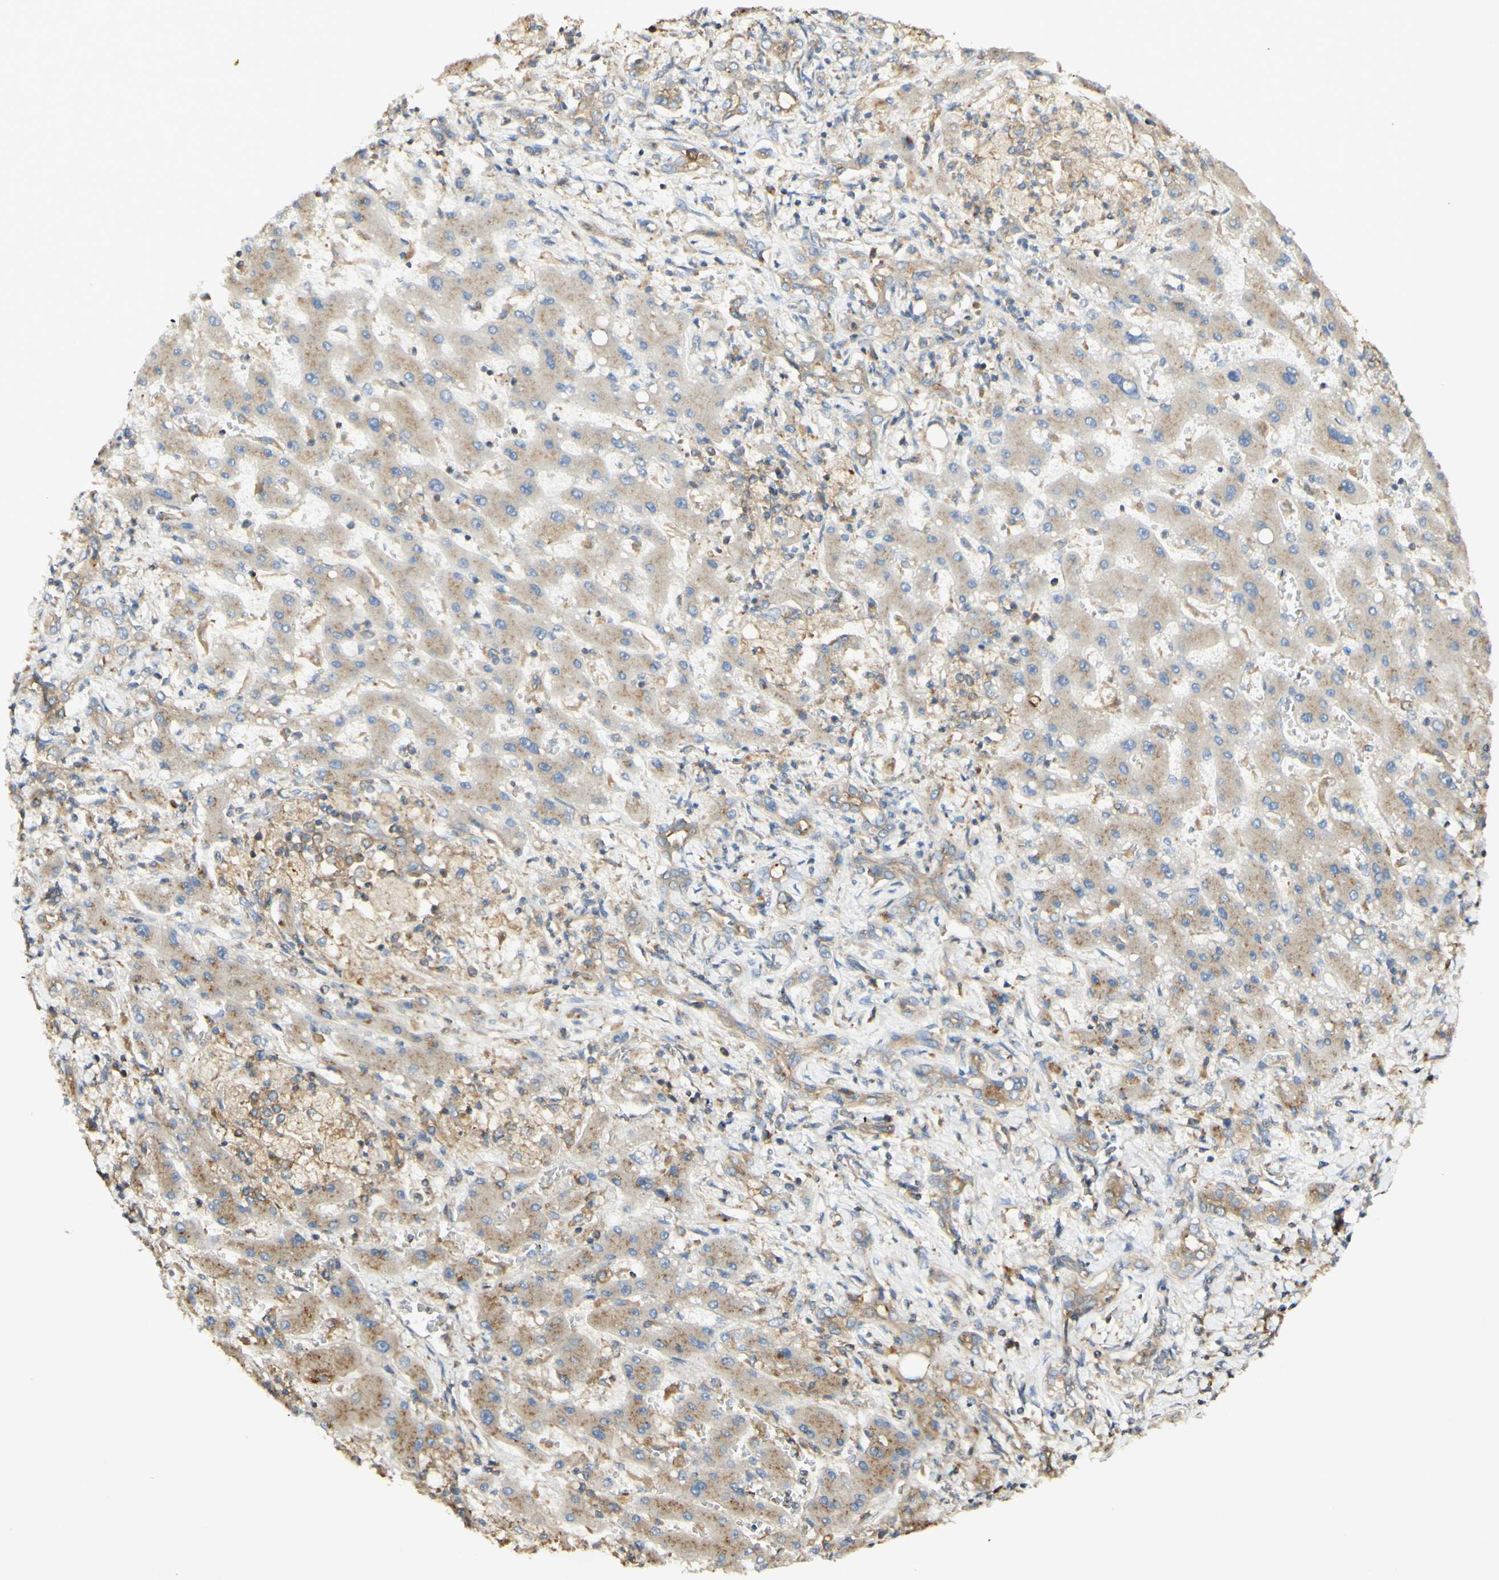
{"staining": {"intensity": "moderate", "quantity": "25%-75%", "location": "cytoplasmic/membranous"}, "tissue": "liver cancer", "cell_type": "Tumor cells", "image_type": "cancer", "snomed": [{"axis": "morphology", "description": "Cholangiocarcinoma"}, {"axis": "topography", "description": "Liver"}], "caption": "Cholangiocarcinoma (liver) stained with DAB IHC exhibits medium levels of moderate cytoplasmic/membranous expression in about 25%-75% of tumor cells.", "gene": "IKBKG", "patient": {"sex": "male", "age": 50}}